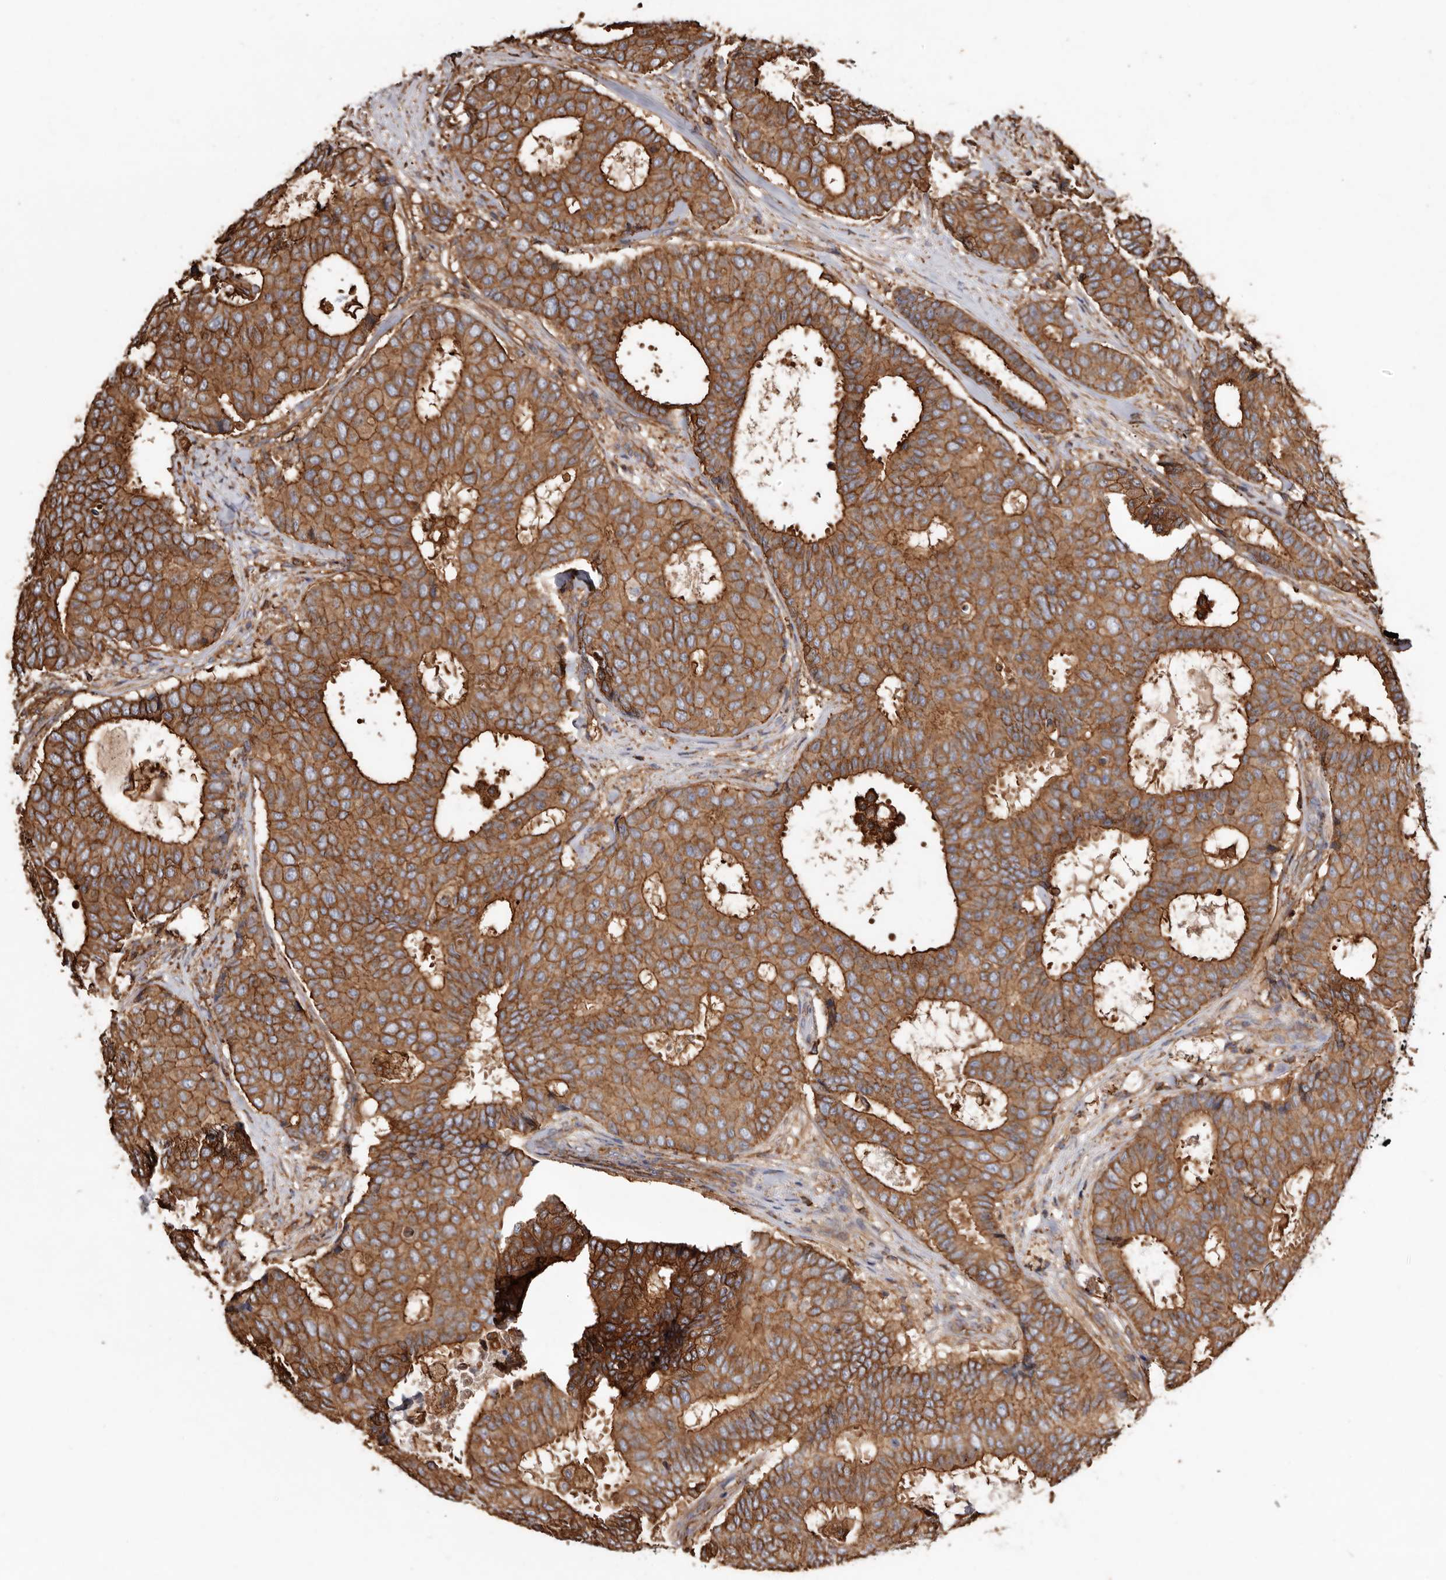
{"staining": {"intensity": "moderate", "quantity": ">75%", "location": "cytoplasmic/membranous"}, "tissue": "breast cancer", "cell_type": "Tumor cells", "image_type": "cancer", "snomed": [{"axis": "morphology", "description": "Duct carcinoma"}, {"axis": "topography", "description": "Breast"}], "caption": "Immunohistochemistry micrograph of neoplastic tissue: breast cancer (infiltrating ductal carcinoma) stained using IHC demonstrates medium levels of moderate protein expression localized specifically in the cytoplasmic/membranous of tumor cells, appearing as a cytoplasmic/membranous brown color.", "gene": "COQ8B", "patient": {"sex": "female", "age": 75}}